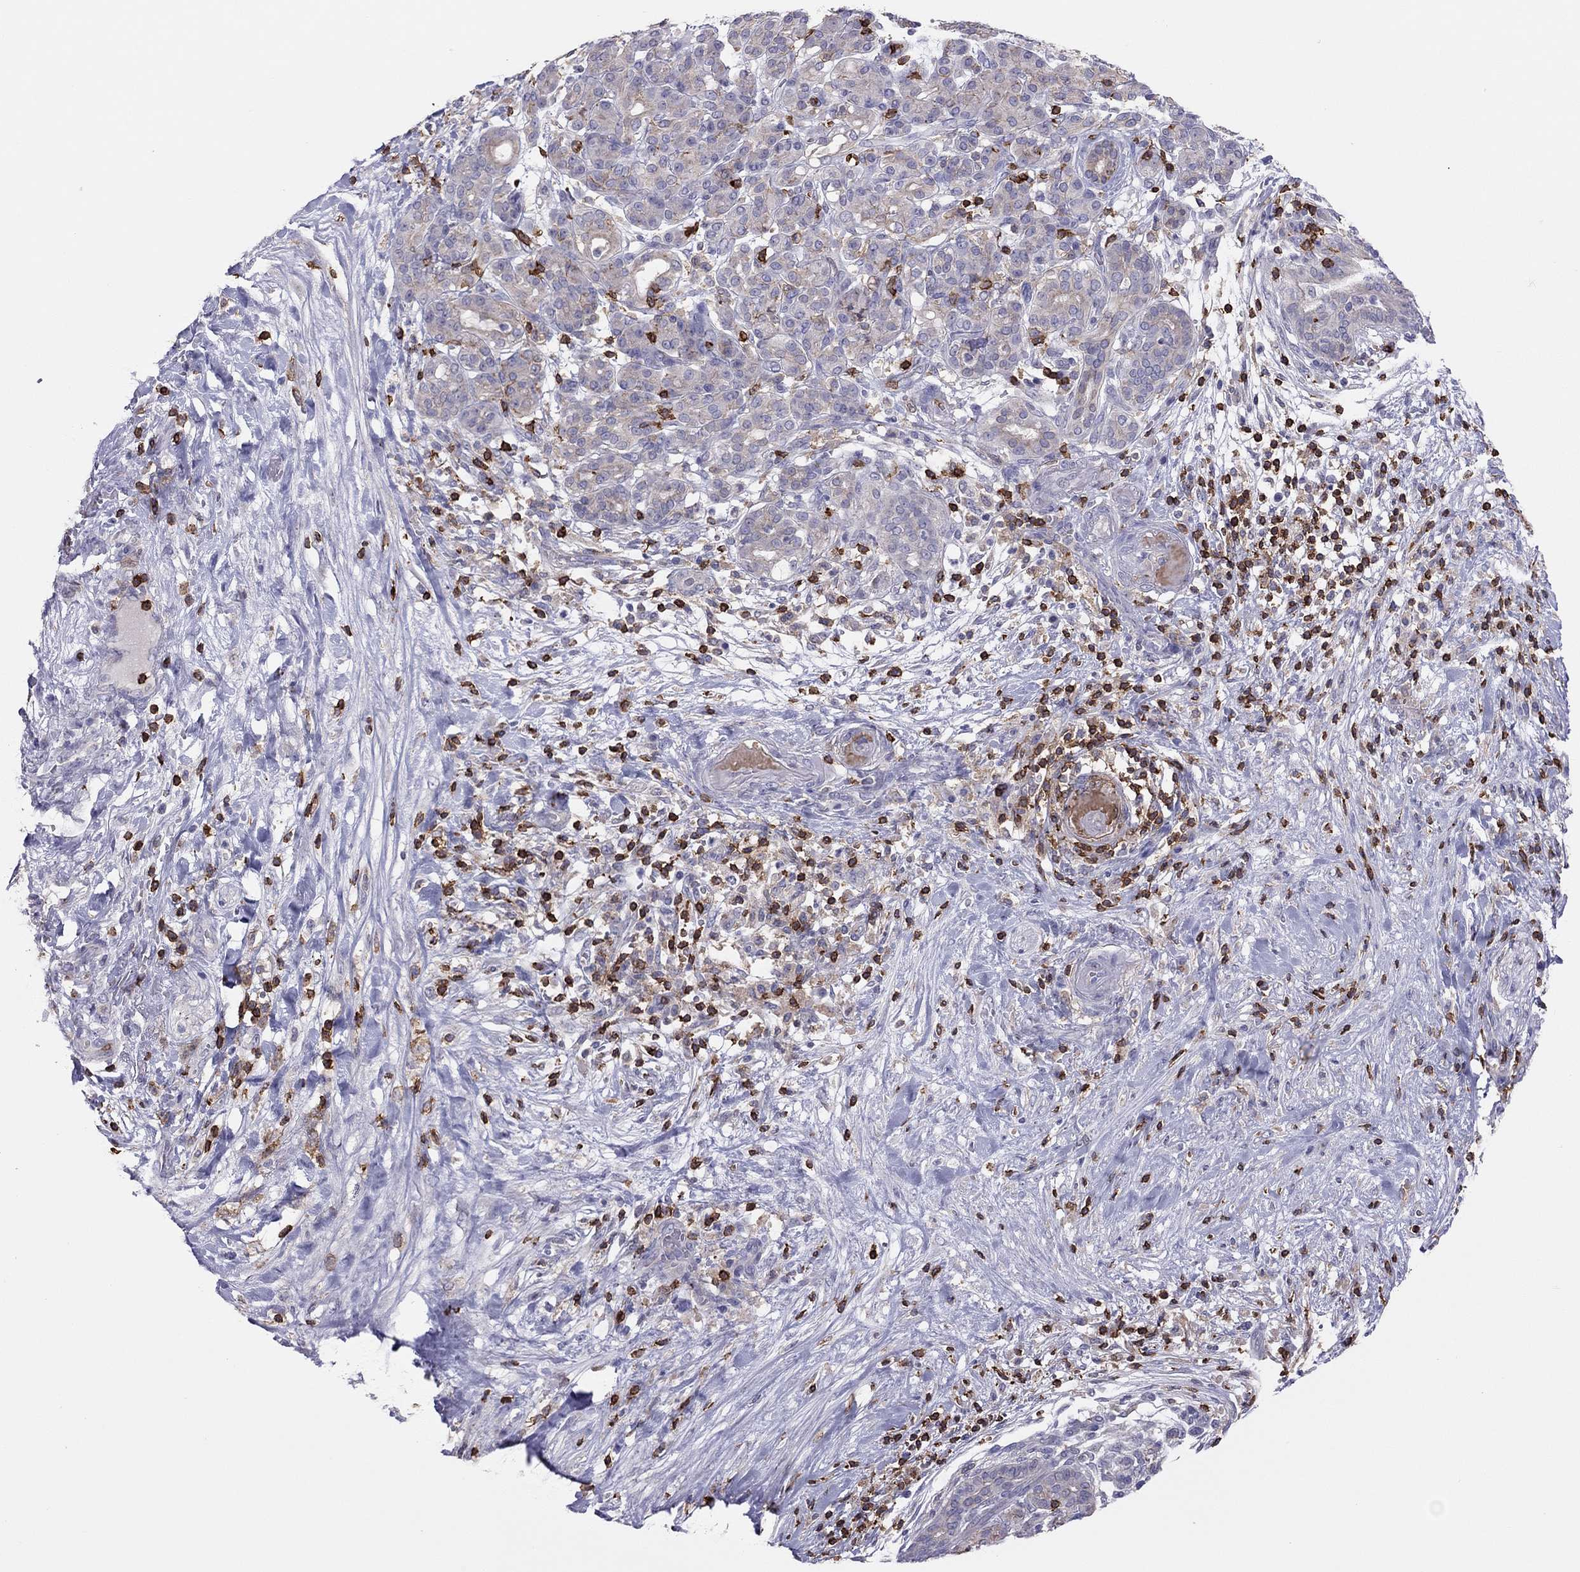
{"staining": {"intensity": "negative", "quantity": "none", "location": "none"}, "tissue": "pancreatic cancer", "cell_type": "Tumor cells", "image_type": "cancer", "snomed": [{"axis": "morphology", "description": "Adenocarcinoma, NOS"}, {"axis": "topography", "description": "Pancreas"}], "caption": "Pancreatic cancer stained for a protein using immunohistochemistry (IHC) displays no expression tumor cells.", "gene": "MND1", "patient": {"sex": "male", "age": 44}}